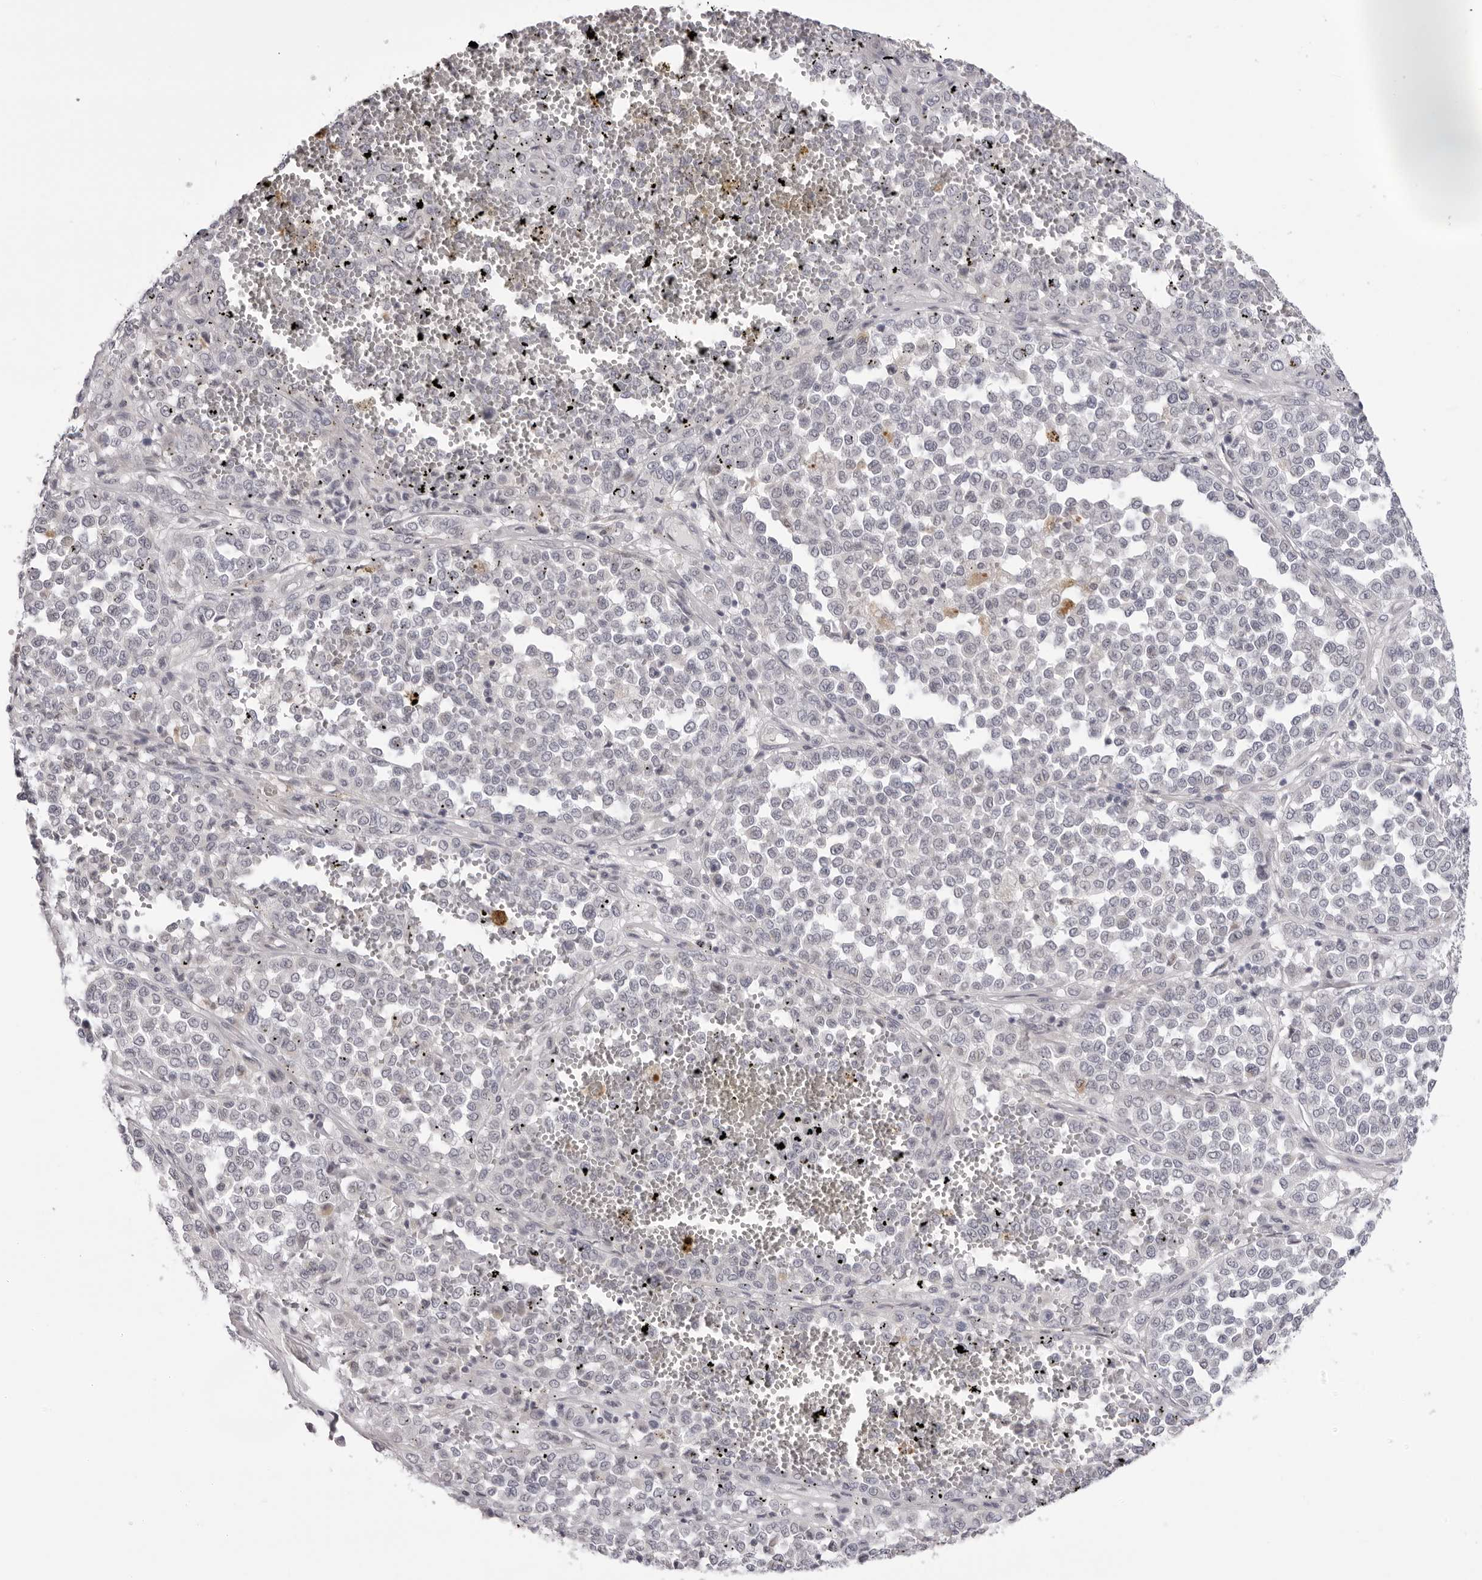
{"staining": {"intensity": "negative", "quantity": "none", "location": "none"}, "tissue": "melanoma", "cell_type": "Tumor cells", "image_type": "cancer", "snomed": [{"axis": "morphology", "description": "Malignant melanoma, Metastatic site"}, {"axis": "topography", "description": "Pancreas"}], "caption": "This is an immunohistochemistry micrograph of melanoma. There is no expression in tumor cells.", "gene": "SUGCT", "patient": {"sex": "female", "age": 30}}